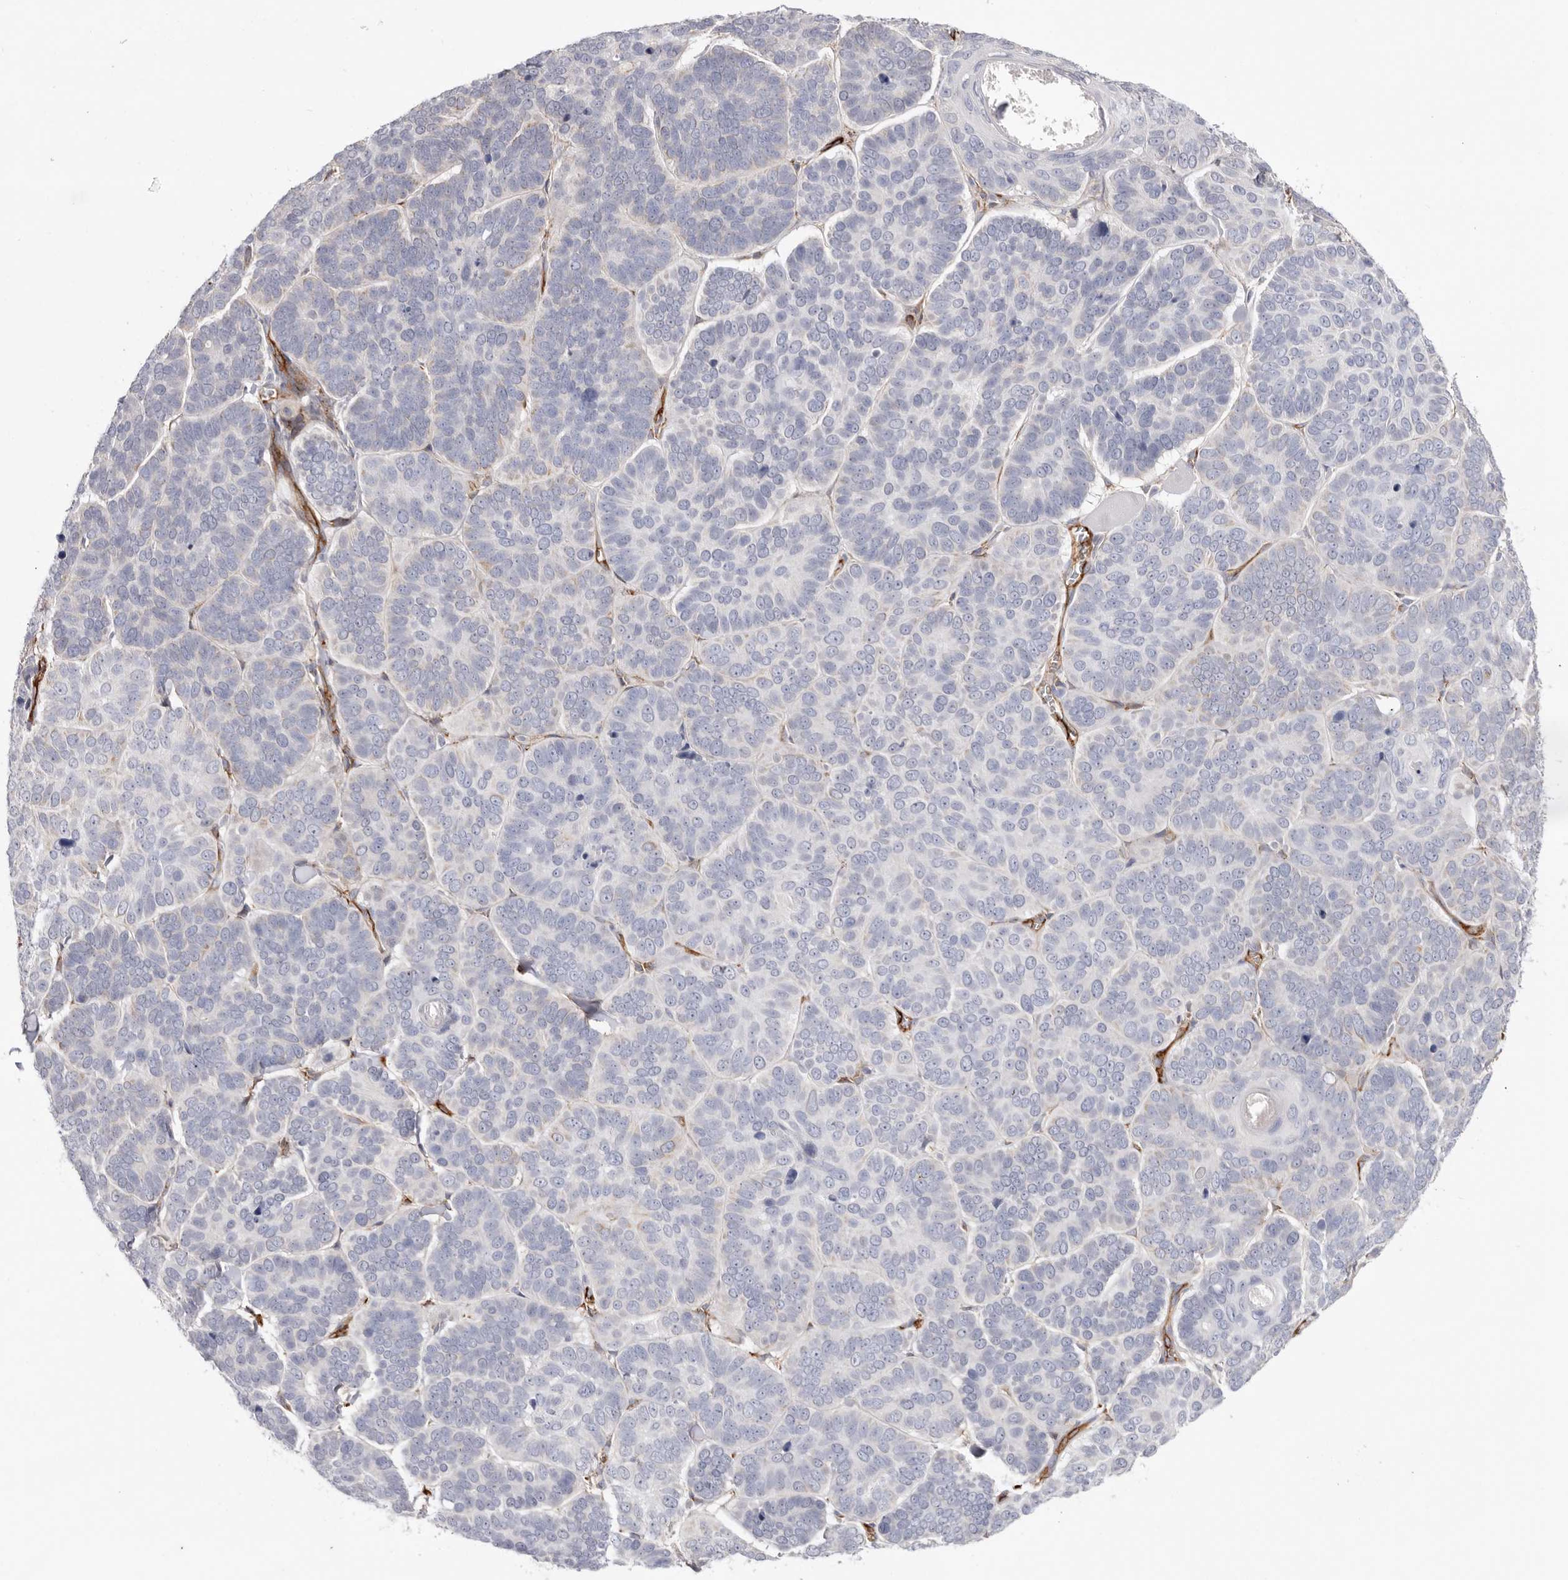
{"staining": {"intensity": "negative", "quantity": "none", "location": "none"}, "tissue": "skin cancer", "cell_type": "Tumor cells", "image_type": "cancer", "snomed": [{"axis": "morphology", "description": "Basal cell carcinoma"}, {"axis": "topography", "description": "Skin"}], "caption": "The immunohistochemistry (IHC) photomicrograph has no significant positivity in tumor cells of skin cancer (basal cell carcinoma) tissue.", "gene": "LRRC66", "patient": {"sex": "male", "age": 62}}